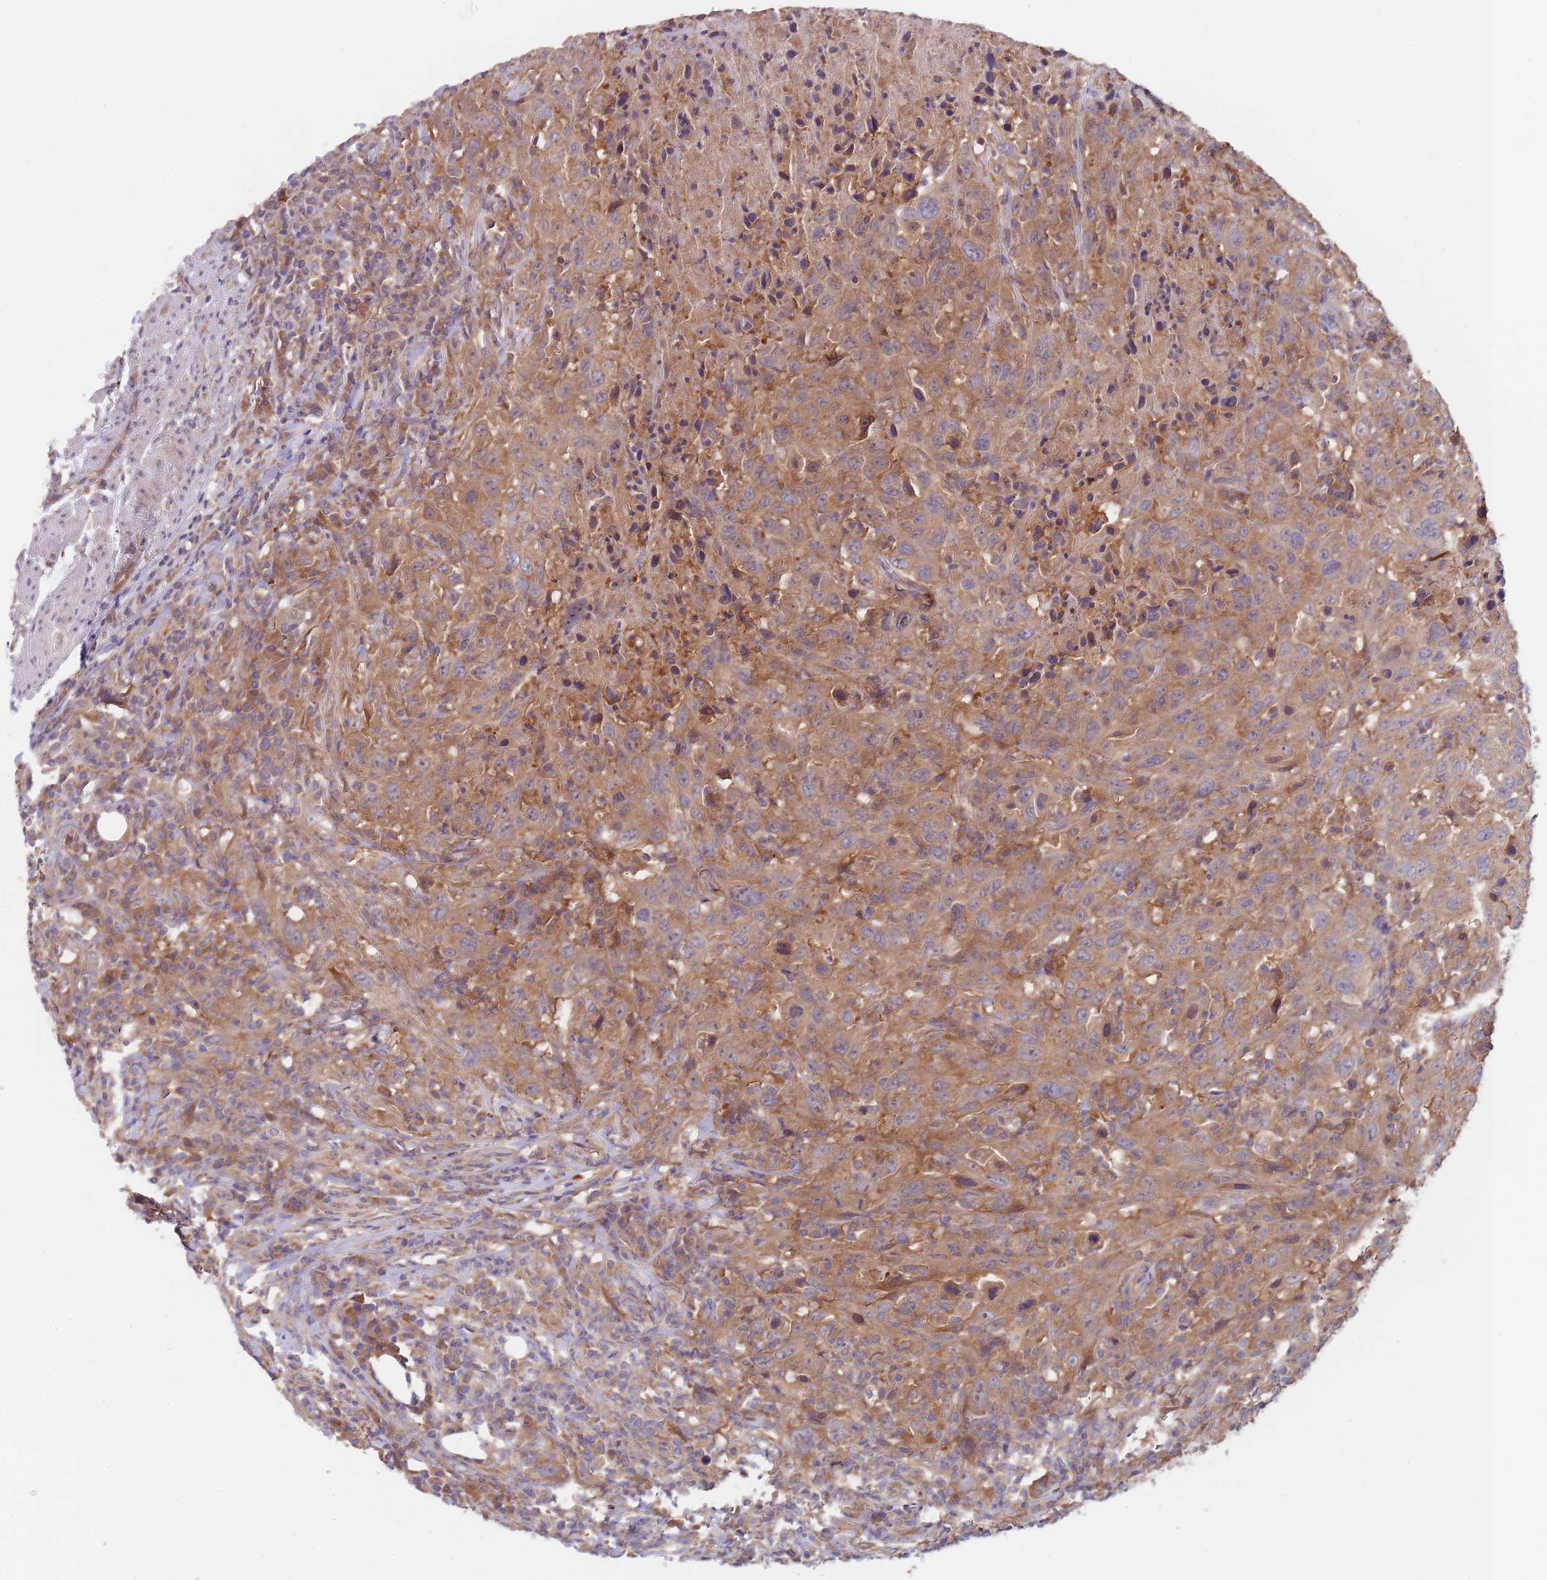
{"staining": {"intensity": "moderate", "quantity": ">75%", "location": "cytoplasmic/membranous"}, "tissue": "urothelial cancer", "cell_type": "Tumor cells", "image_type": "cancer", "snomed": [{"axis": "morphology", "description": "Urothelial carcinoma, High grade"}, {"axis": "topography", "description": "Urinary bladder"}], "caption": "Protein staining exhibits moderate cytoplasmic/membranous positivity in approximately >75% of tumor cells in high-grade urothelial carcinoma.", "gene": "EIF3F", "patient": {"sex": "male", "age": 61}}